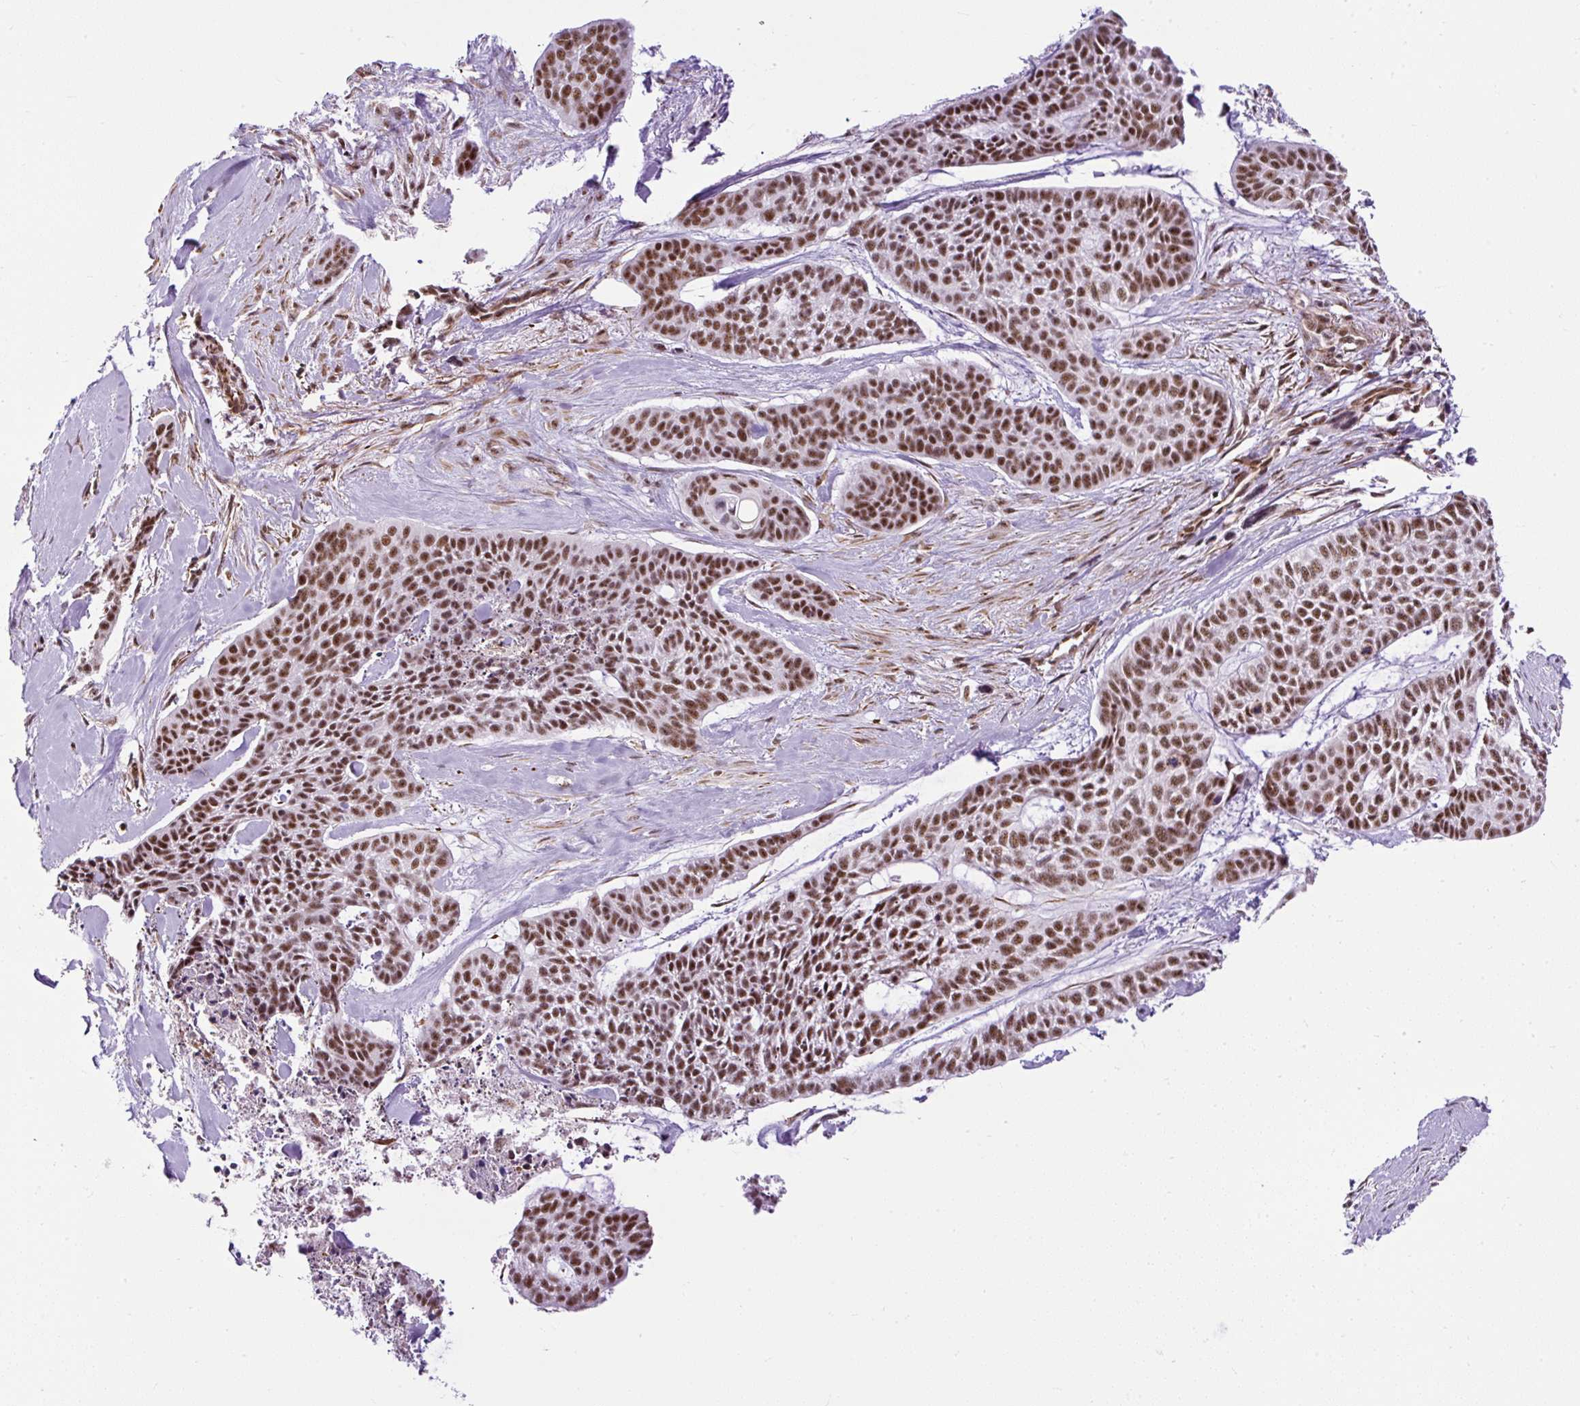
{"staining": {"intensity": "moderate", "quantity": ">75%", "location": "nuclear"}, "tissue": "skin cancer", "cell_type": "Tumor cells", "image_type": "cancer", "snomed": [{"axis": "morphology", "description": "Basal cell carcinoma"}, {"axis": "topography", "description": "Skin"}], "caption": "A brown stain labels moderate nuclear positivity of a protein in skin cancer tumor cells. The protein is stained brown, and the nuclei are stained in blue (DAB (3,3'-diaminobenzidine) IHC with brightfield microscopy, high magnification).", "gene": "LUC7L2", "patient": {"sex": "female", "age": 64}}